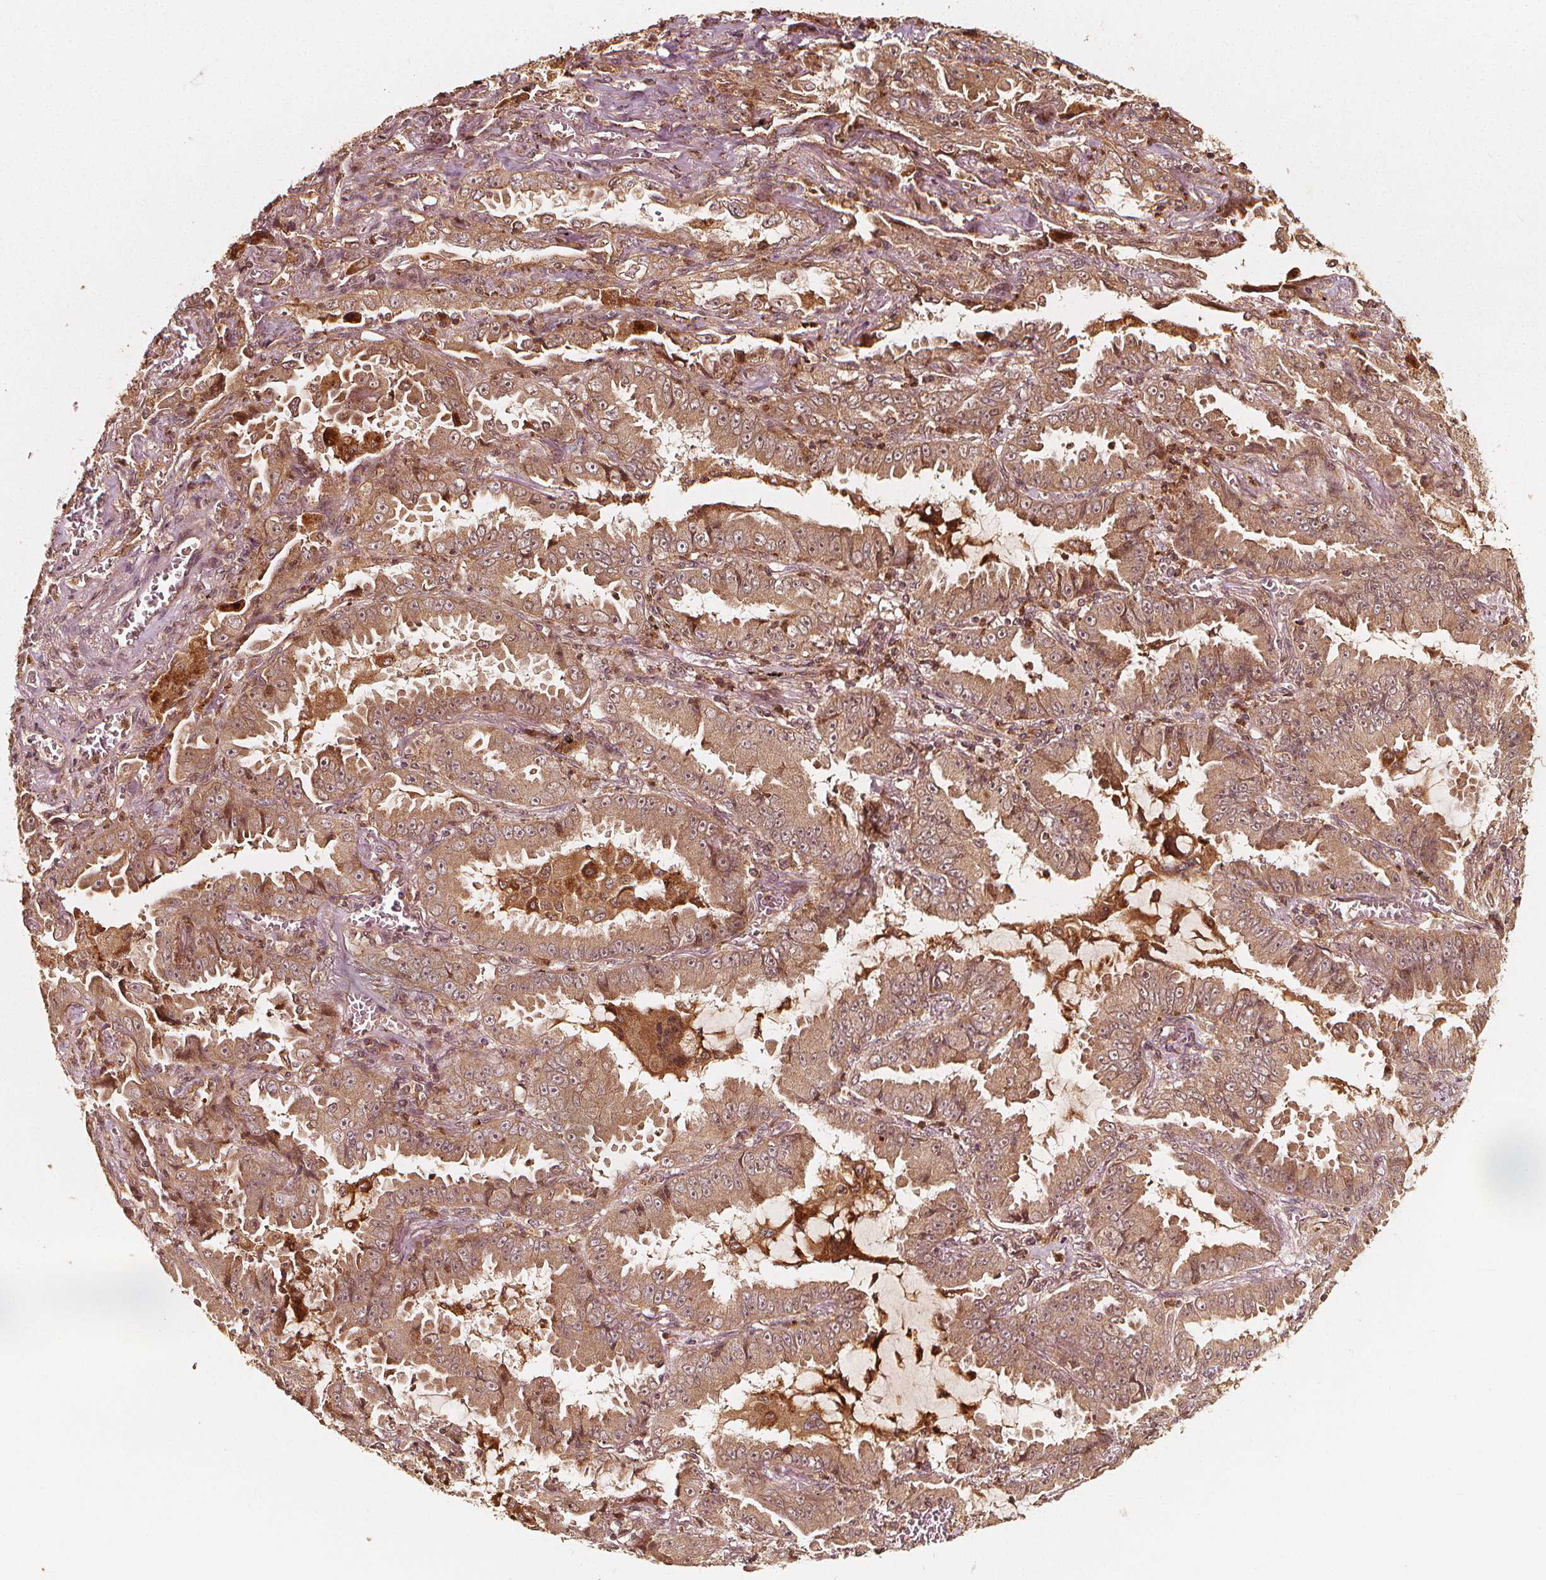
{"staining": {"intensity": "moderate", "quantity": ">75%", "location": "cytoplasmic/membranous,nuclear"}, "tissue": "lung cancer", "cell_type": "Tumor cells", "image_type": "cancer", "snomed": [{"axis": "morphology", "description": "Adenocarcinoma, NOS"}, {"axis": "topography", "description": "Lung"}], "caption": "Lung cancer (adenocarcinoma) was stained to show a protein in brown. There is medium levels of moderate cytoplasmic/membranous and nuclear positivity in approximately >75% of tumor cells.", "gene": "NPC1", "patient": {"sex": "female", "age": 52}}